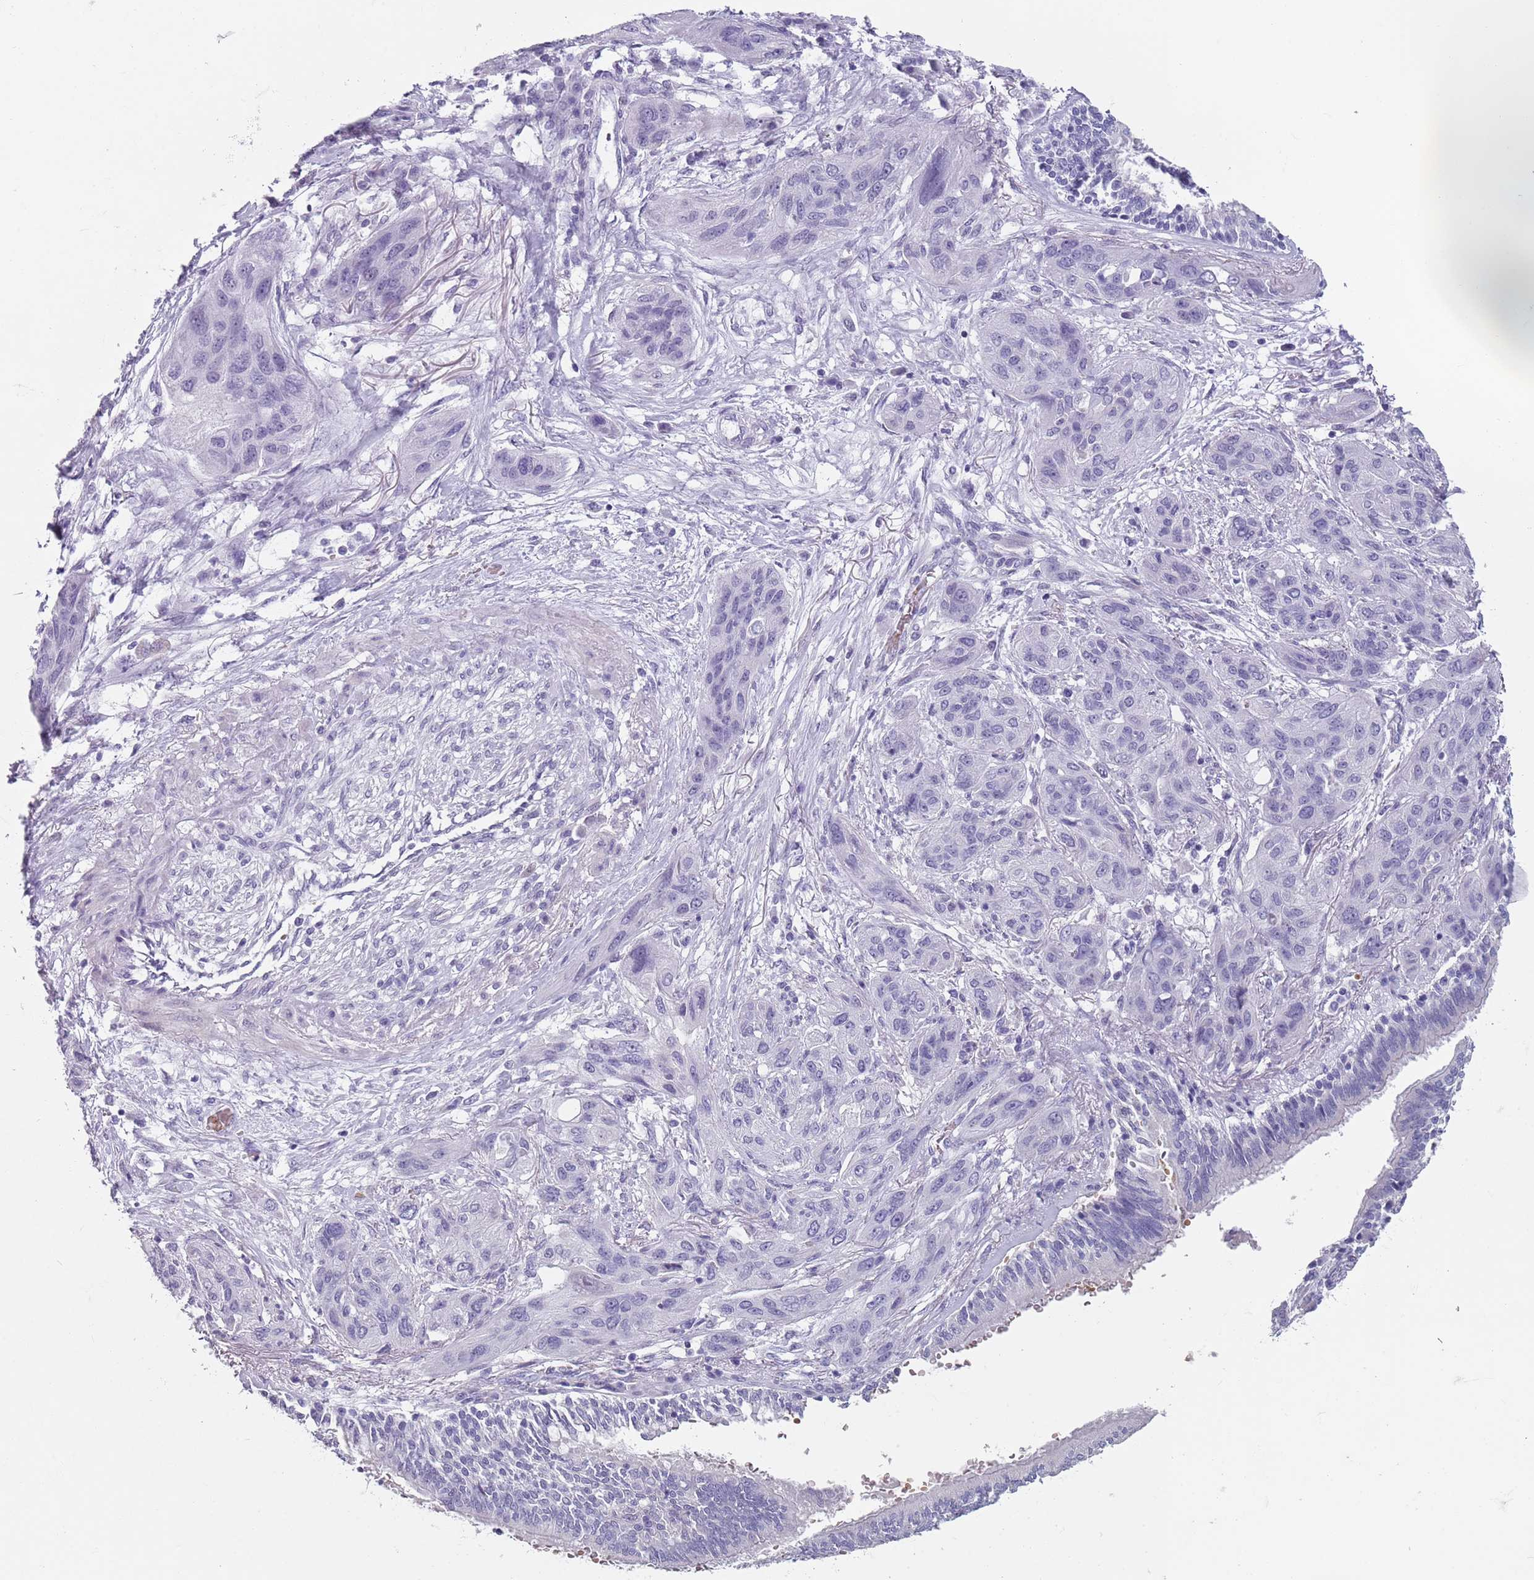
{"staining": {"intensity": "negative", "quantity": "none", "location": "none"}, "tissue": "lung cancer", "cell_type": "Tumor cells", "image_type": "cancer", "snomed": [{"axis": "morphology", "description": "Squamous cell carcinoma, NOS"}, {"axis": "topography", "description": "Lung"}], "caption": "Human lung squamous cell carcinoma stained for a protein using immunohistochemistry displays no positivity in tumor cells.", "gene": "SPESP1", "patient": {"sex": "female", "age": 70}}